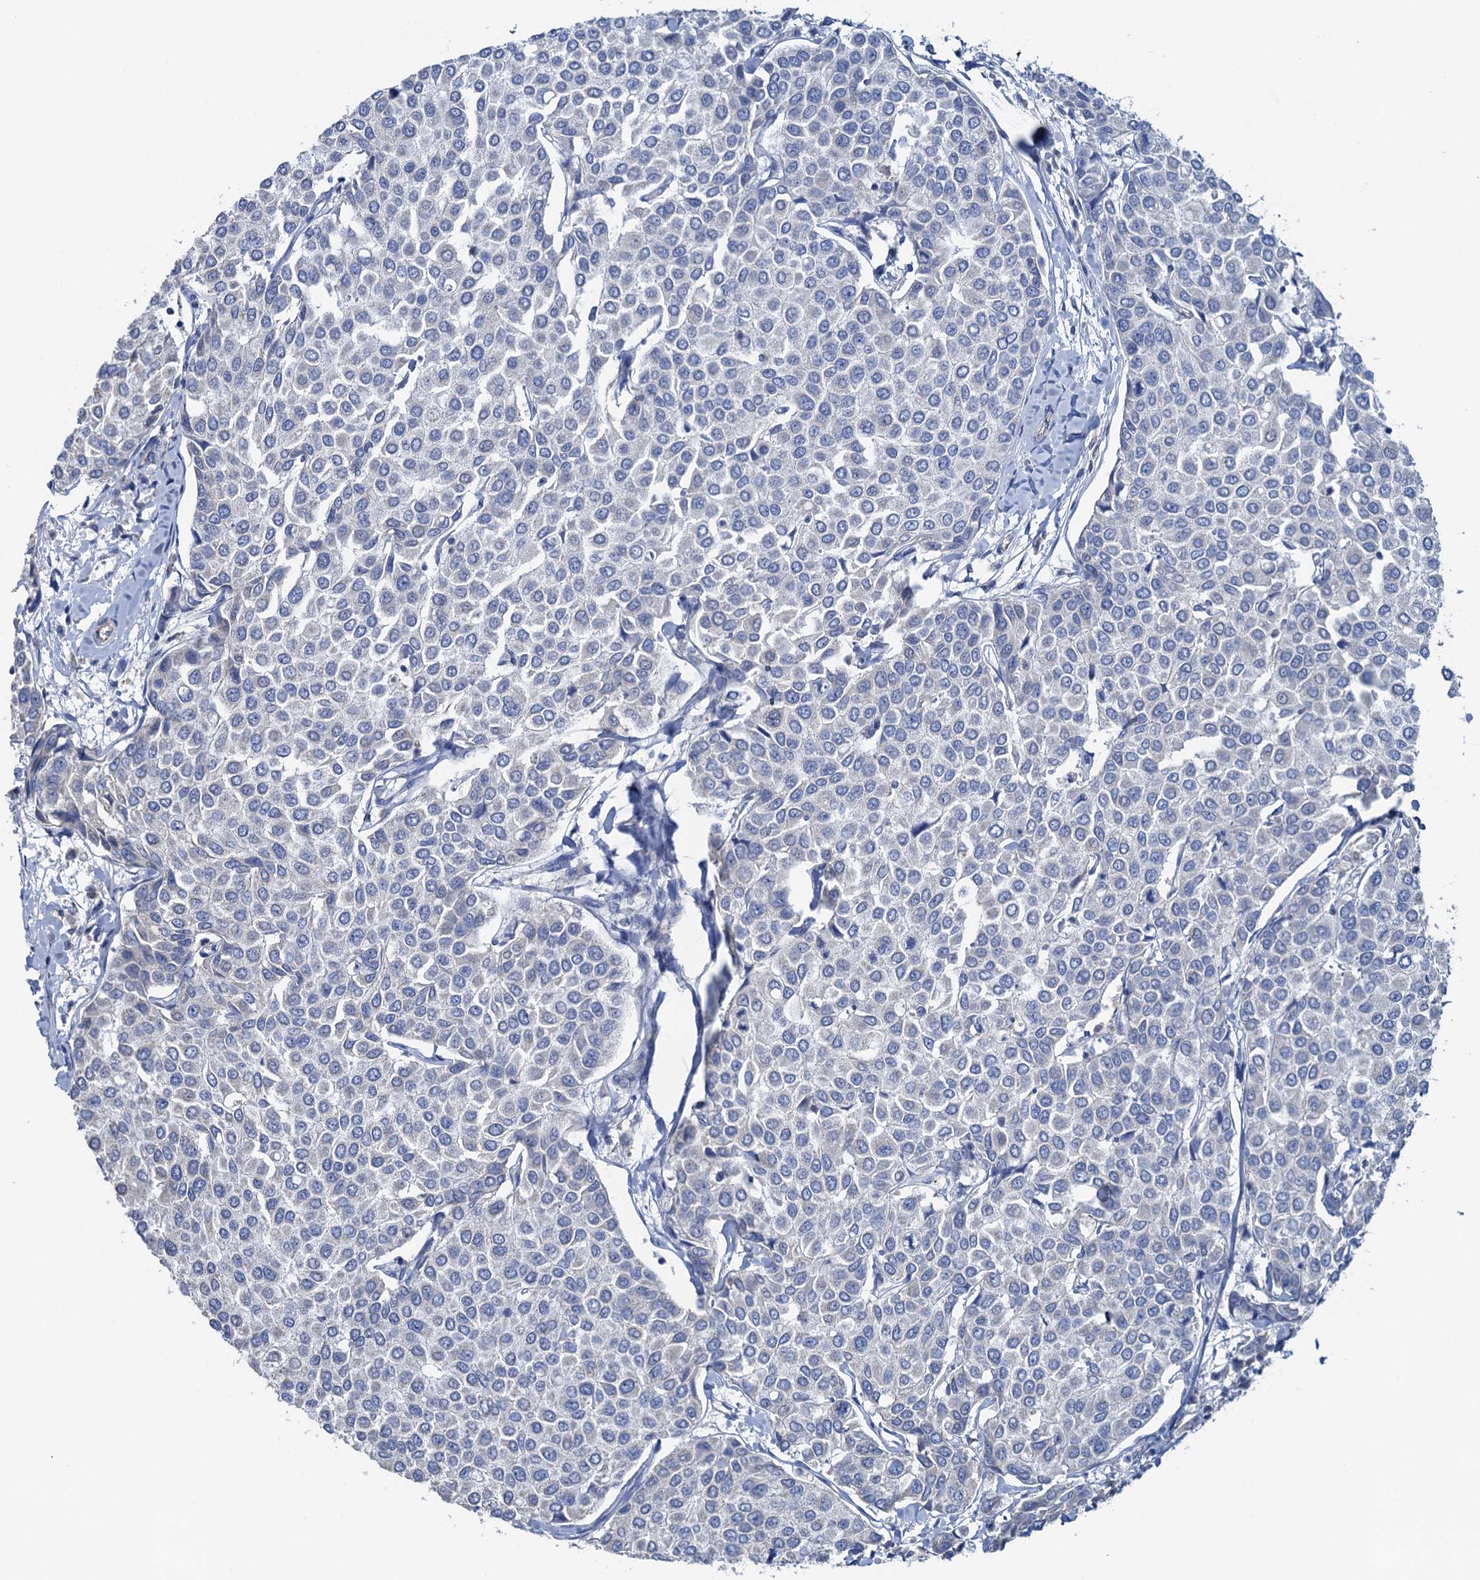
{"staining": {"intensity": "negative", "quantity": "none", "location": "none"}, "tissue": "breast cancer", "cell_type": "Tumor cells", "image_type": "cancer", "snomed": [{"axis": "morphology", "description": "Duct carcinoma"}, {"axis": "topography", "description": "Breast"}], "caption": "Breast cancer (intraductal carcinoma) stained for a protein using immunohistochemistry exhibits no expression tumor cells.", "gene": "PLLP", "patient": {"sex": "female", "age": 55}}